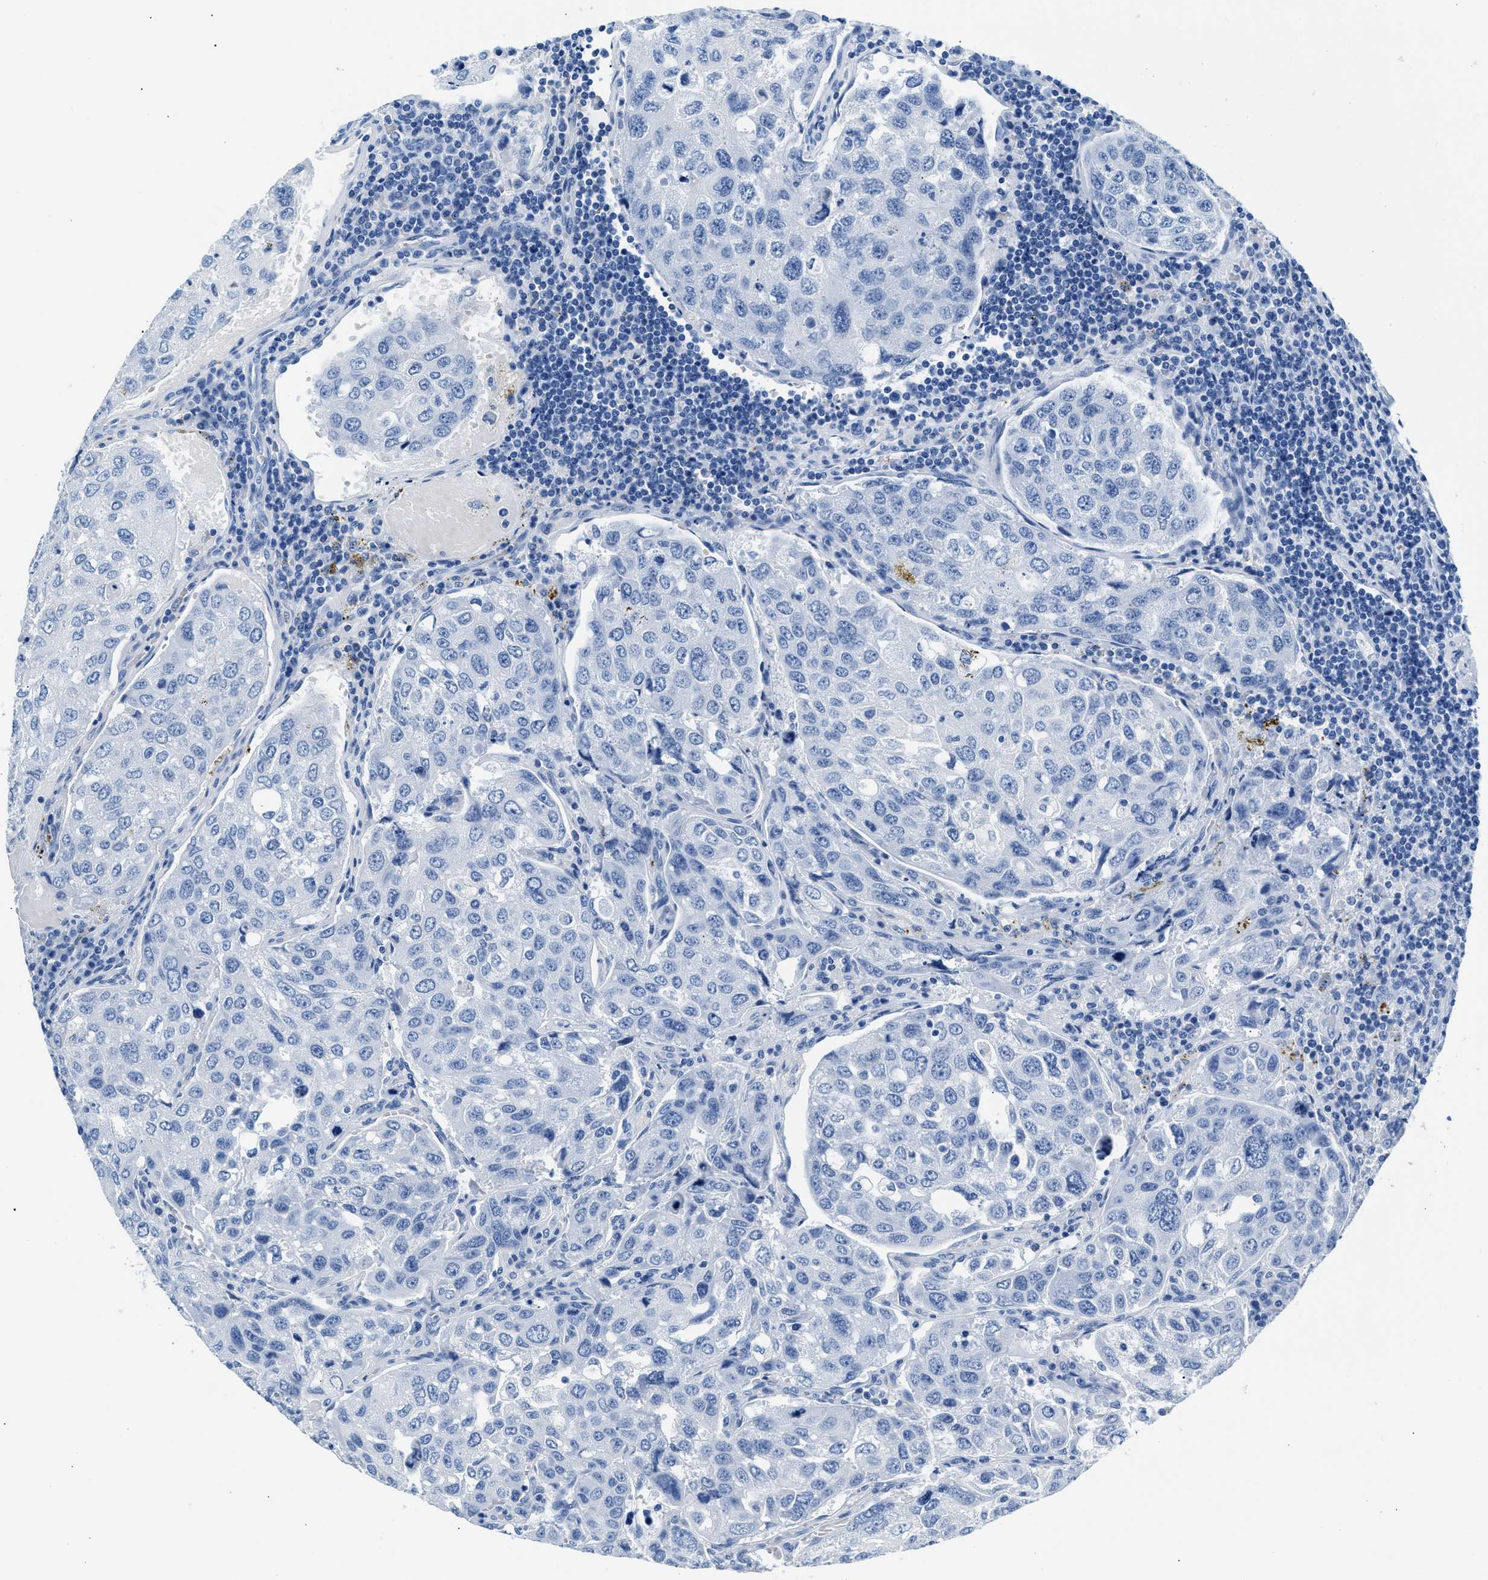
{"staining": {"intensity": "negative", "quantity": "none", "location": "none"}, "tissue": "urothelial cancer", "cell_type": "Tumor cells", "image_type": "cancer", "snomed": [{"axis": "morphology", "description": "Urothelial carcinoma, High grade"}, {"axis": "topography", "description": "Lymph node"}, {"axis": "topography", "description": "Urinary bladder"}], "caption": "DAB immunohistochemical staining of high-grade urothelial carcinoma reveals no significant positivity in tumor cells.", "gene": "CPS1", "patient": {"sex": "male", "age": 51}}